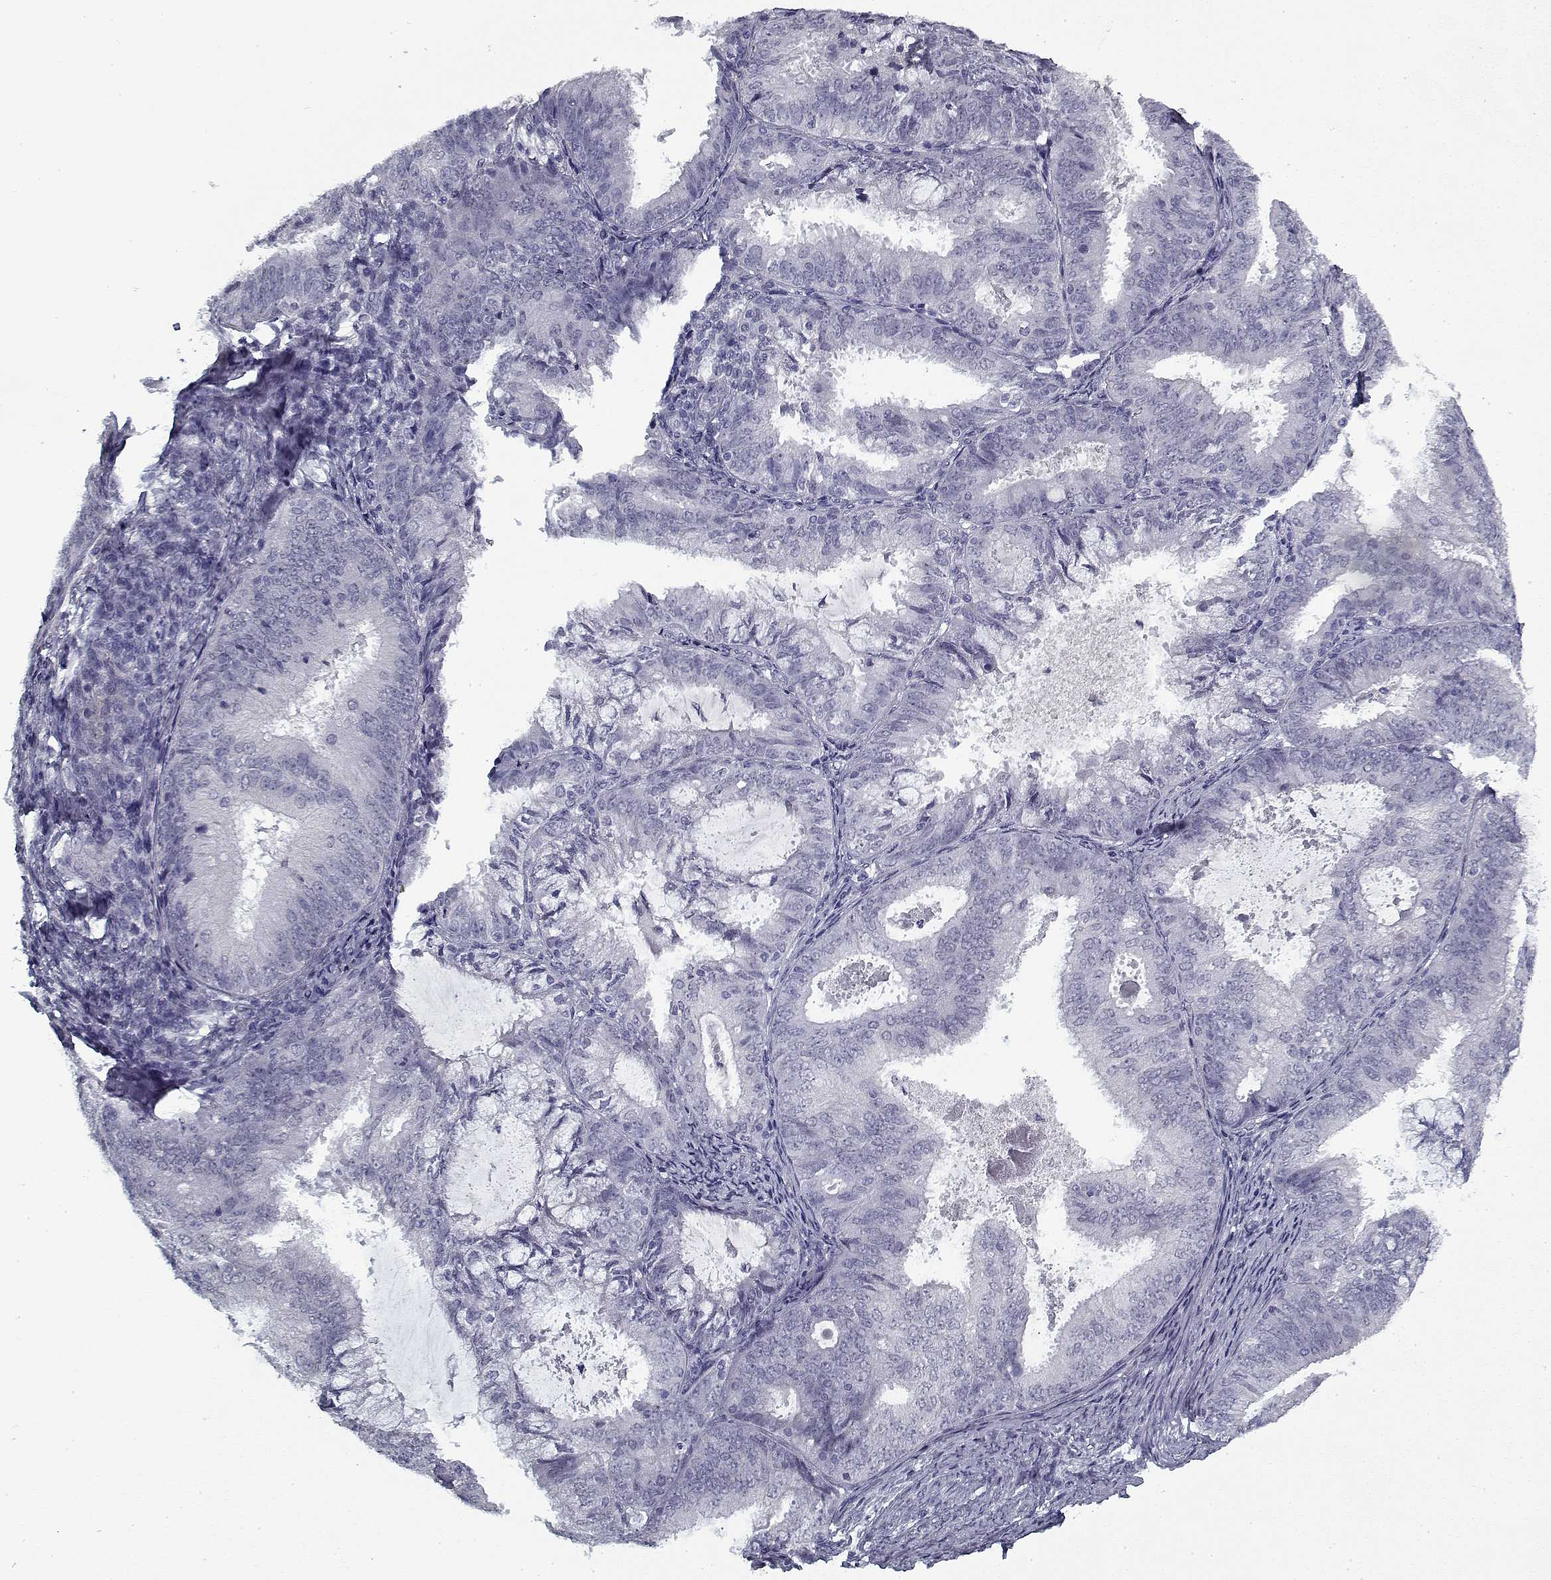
{"staining": {"intensity": "negative", "quantity": "none", "location": "none"}, "tissue": "endometrial cancer", "cell_type": "Tumor cells", "image_type": "cancer", "snomed": [{"axis": "morphology", "description": "Adenocarcinoma, NOS"}, {"axis": "topography", "description": "Endometrium"}], "caption": "Histopathology image shows no significant protein positivity in tumor cells of endometrial adenocarcinoma.", "gene": "RNF32", "patient": {"sex": "female", "age": 57}}